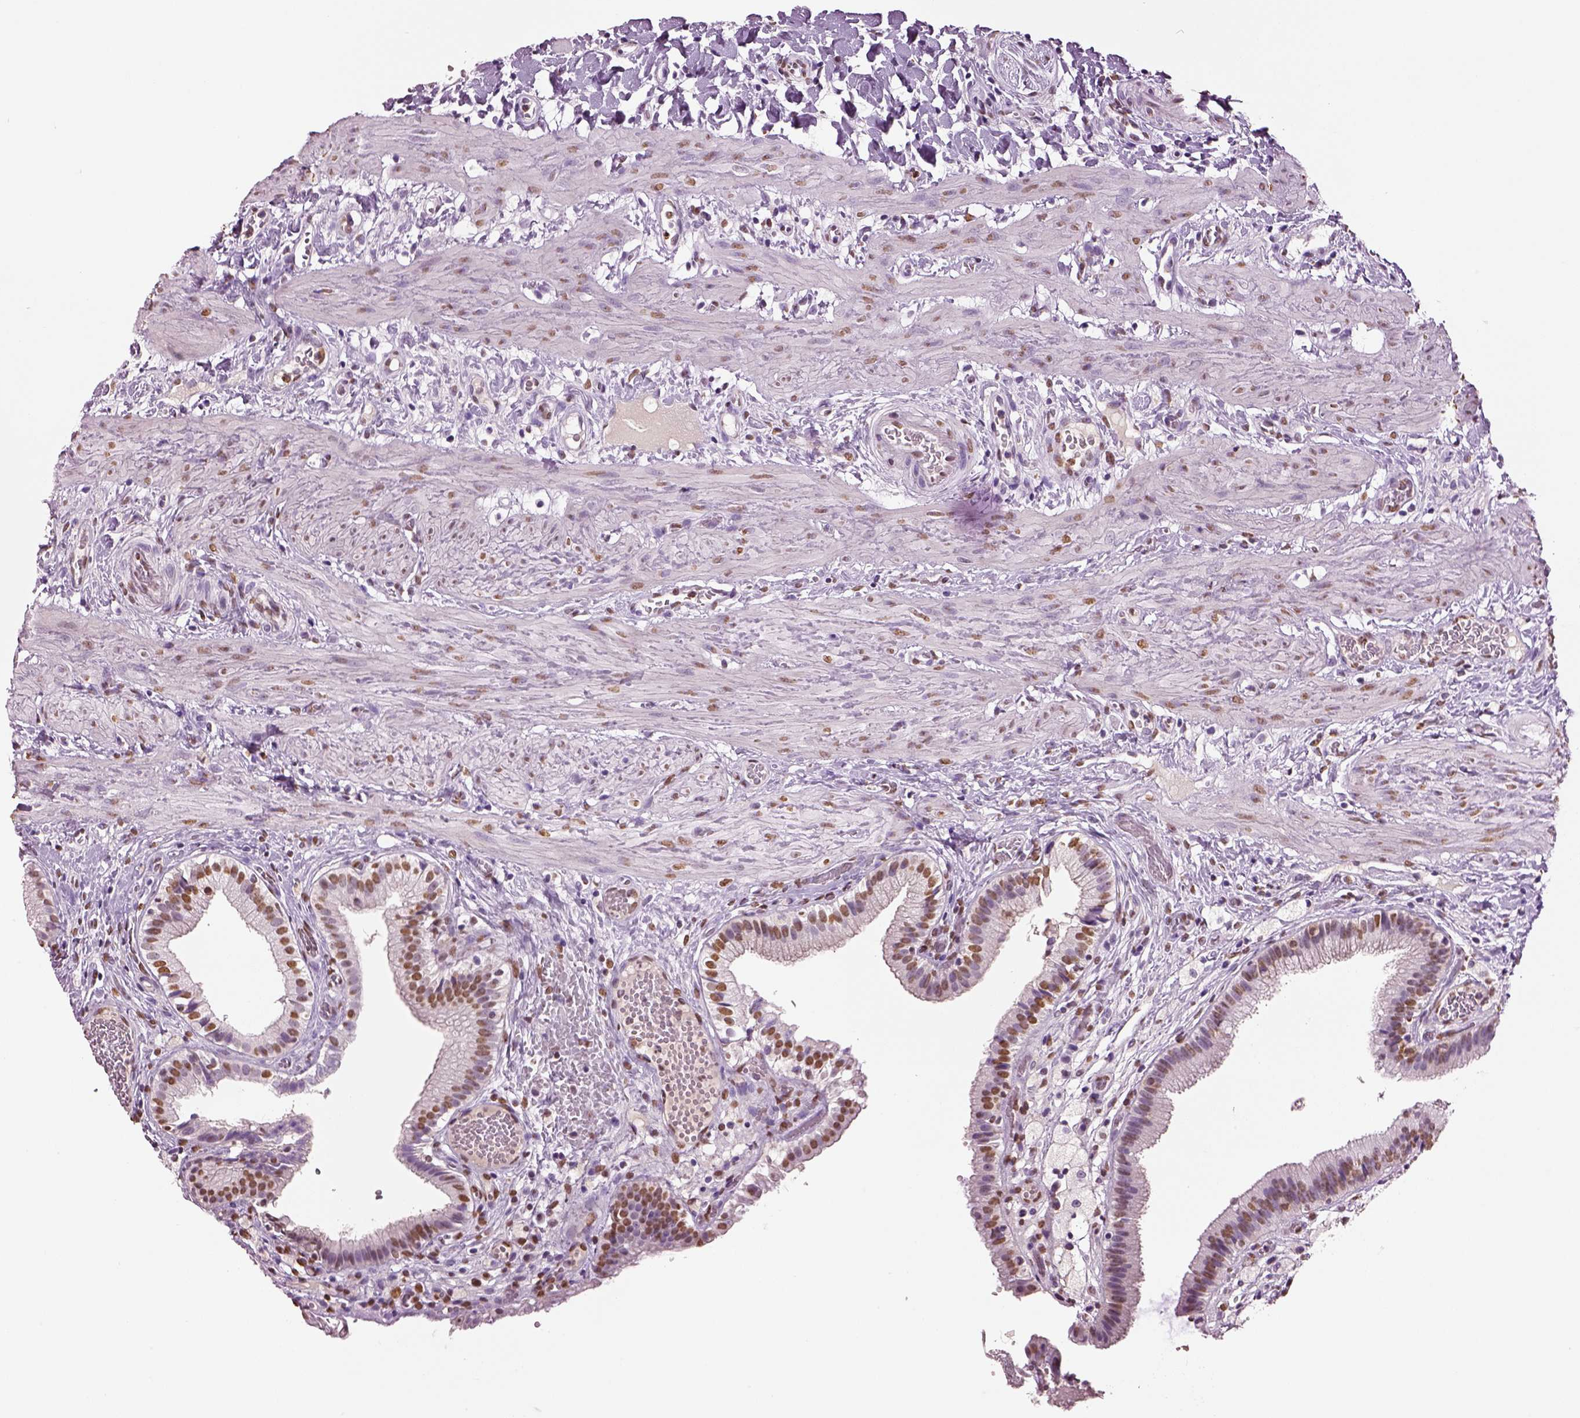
{"staining": {"intensity": "moderate", "quantity": "25%-75%", "location": "nuclear"}, "tissue": "gallbladder", "cell_type": "Glandular cells", "image_type": "normal", "snomed": [{"axis": "morphology", "description": "Normal tissue, NOS"}, {"axis": "topography", "description": "Gallbladder"}], "caption": "Protein staining of normal gallbladder shows moderate nuclear positivity in about 25%-75% of glandular cells. The protein is shown in brown color, while the nuclei are stained blue.", "gene": "DDX3X", "patient": {"sex": "female", "age": 24}}